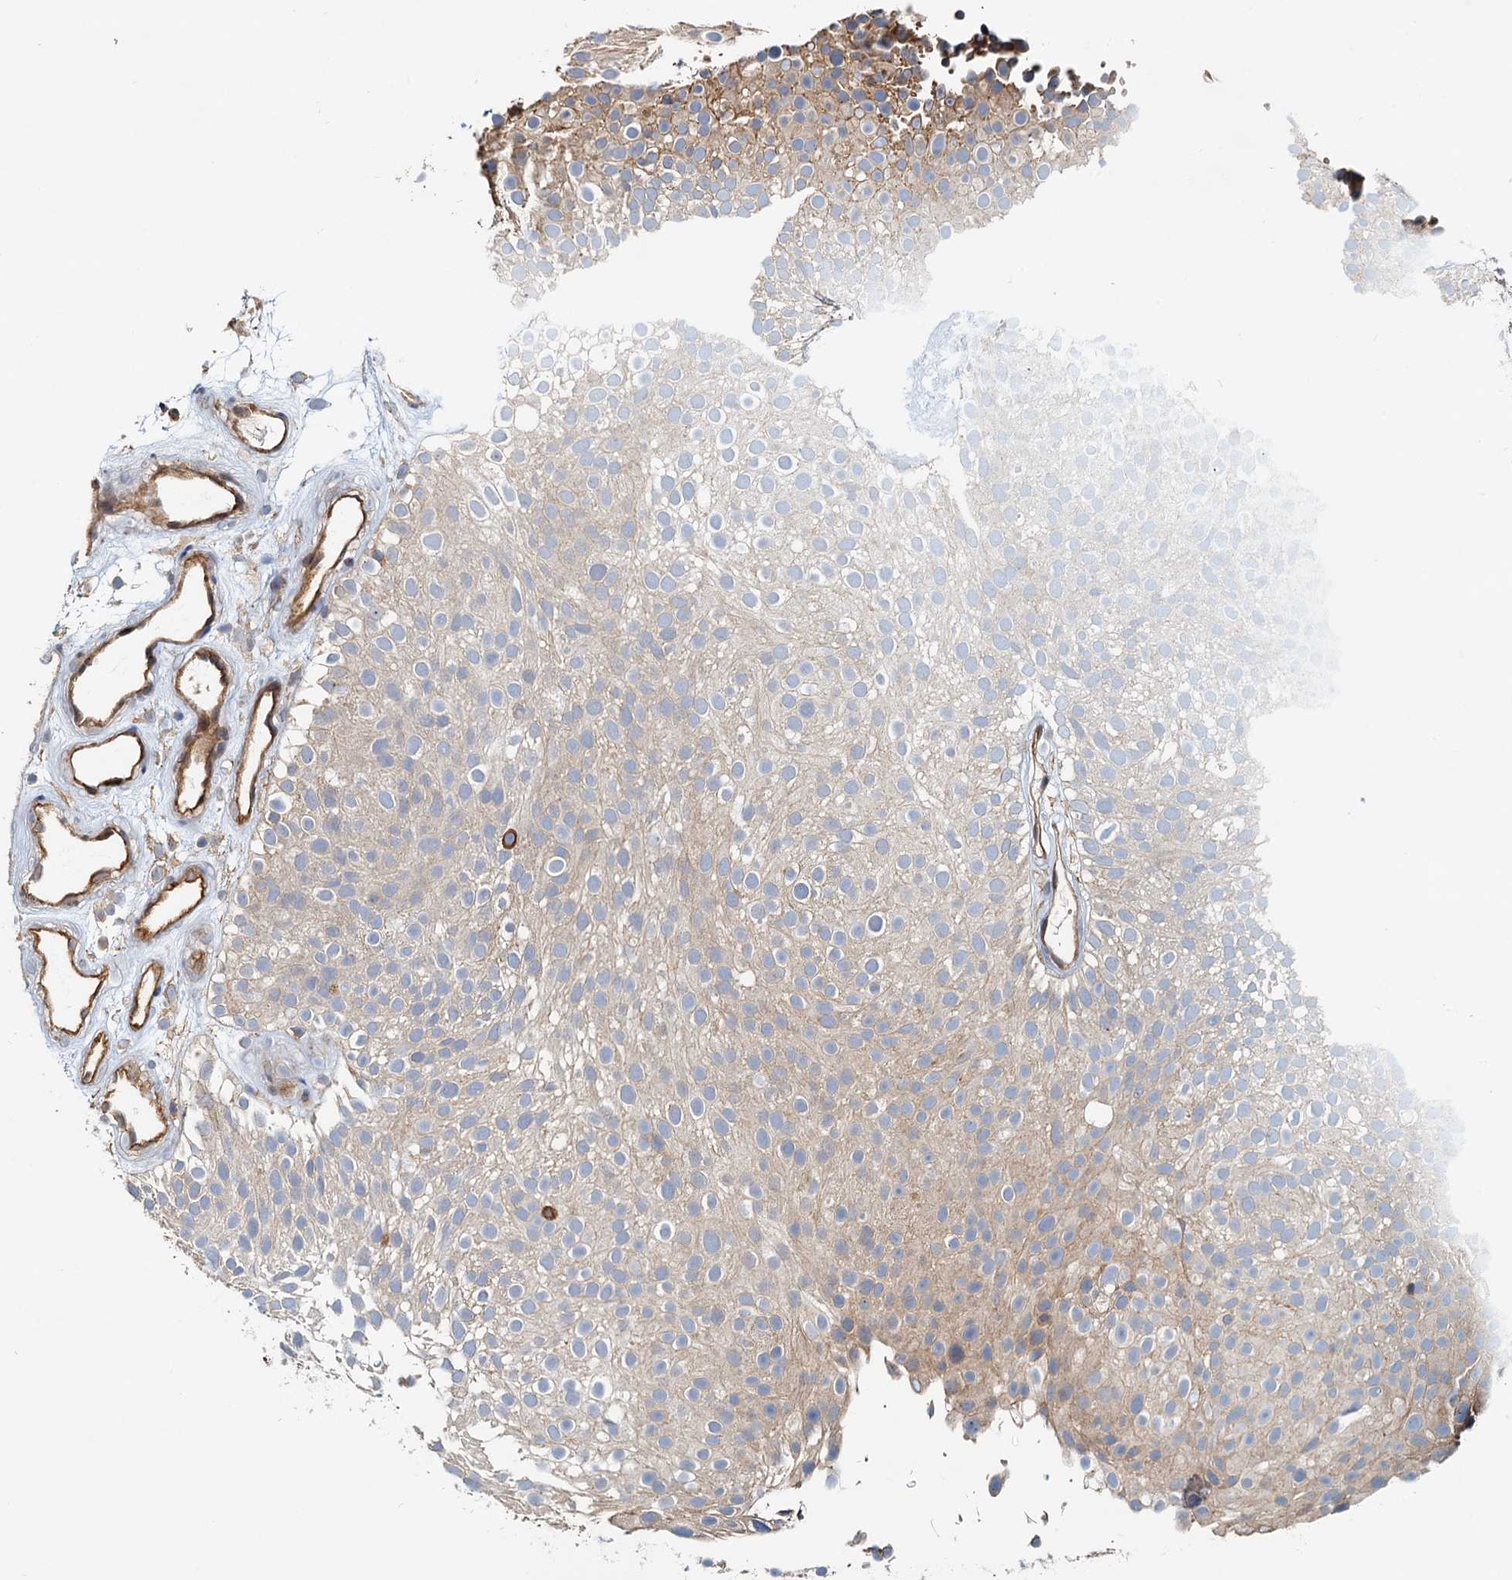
{"staining": {"intensity": "moderate", "quantity": "25%-75%", "location": "cytoplasmic/membranous"}, "tissue": "urothelial cancer", "cell_type": "Tumor cells", "image_type": "cancer", "snomed": [{"axis": "morphology", "description": "Urothelial carcinoma, Low grade"}, {"axis": "topography", "description": "Urinary bladder"}], "caption": "A brown stain labels moderate cytoplasmic/membranous positivity of a protein in urothelial carcinoma (low-grade) tumor cells.", "gene": "NIPAL3", "patient": {"sex": "male", "age": 78}}